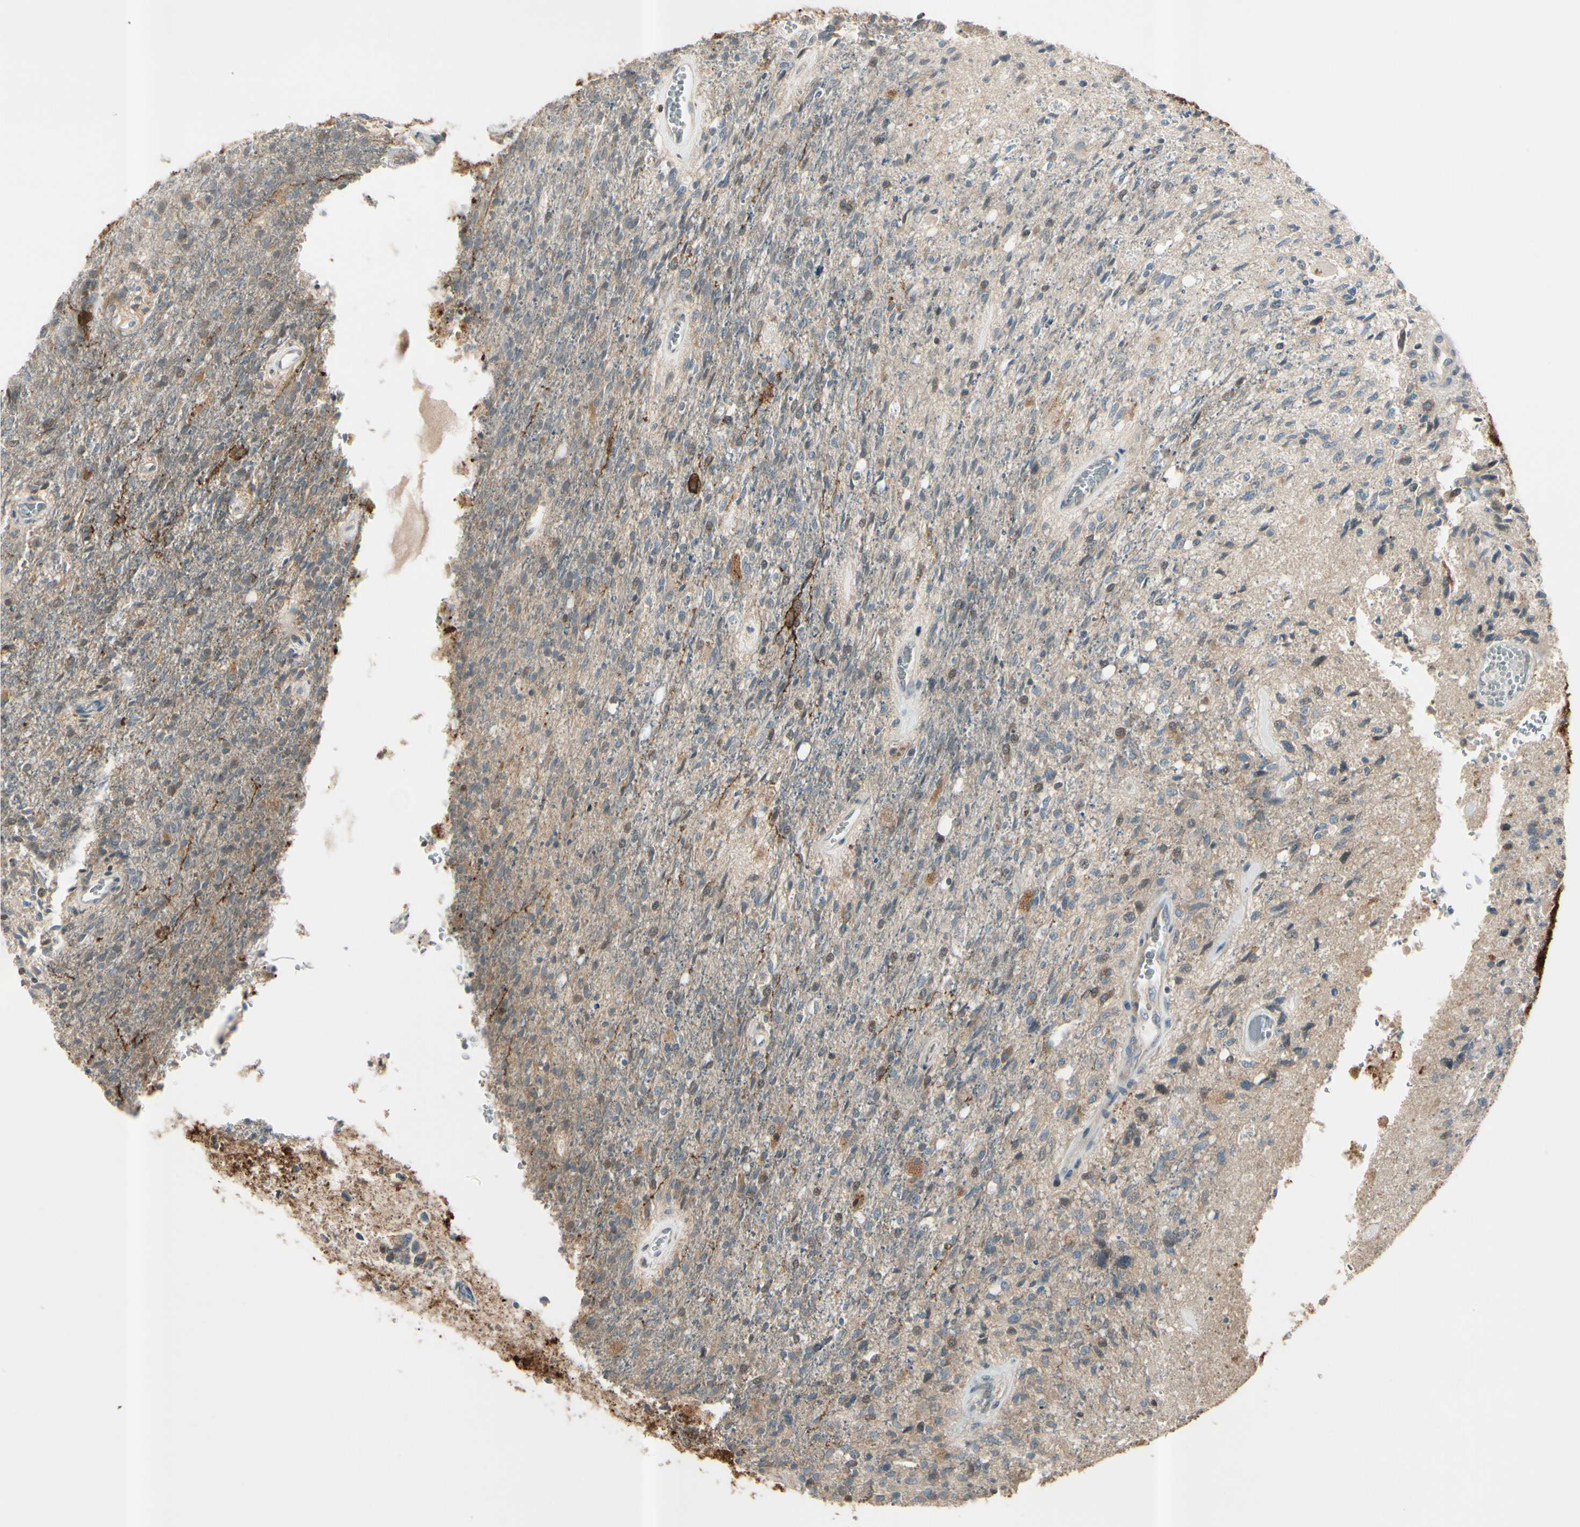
{"staining": {"intensity": "weak", "quantity": ">75%", "location": "cytoplasmic/membranous"}, "tissue": "glioma", "cell_type": "Tumor cells", "image_type": "cancer", "snomed": [{"axis": "morphology", "description": "Normal tissue, NOS"}, {"axis": "morphology", "description": "Glioma, malignant, High grade"}, {"axis": "topography", "description": "Cerebral cortex"}], "caption": "Human malignant high-grade glioma stained for a protein (brown) displays weak cytoplasmic/membranous positive expression in approximately >75% of tumor cells.", "gene": "ICAM5", "patient": {"sex": "male", "age": 77}}